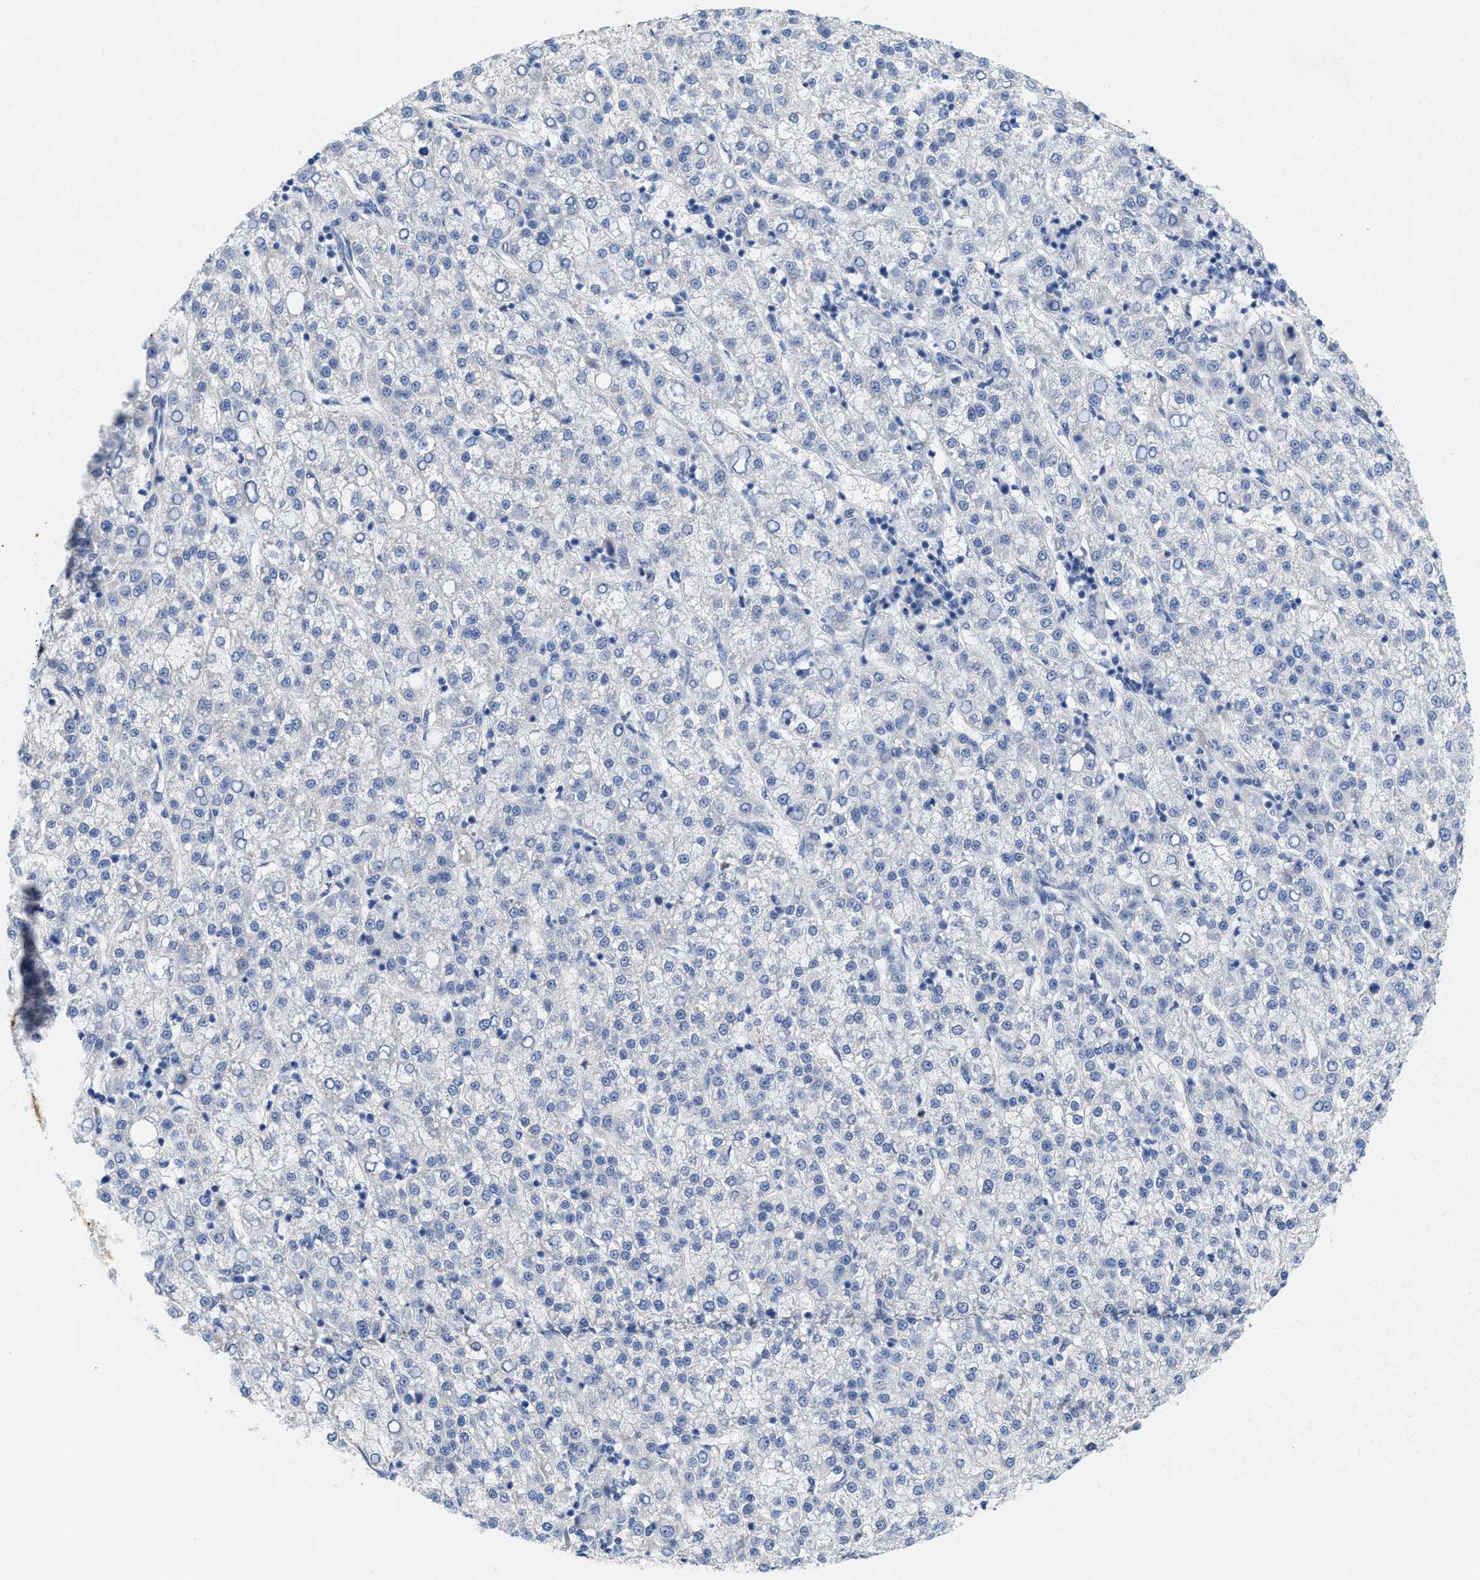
{"staining": {"intensity": "negative", "quantity": "none", "location": "none"}, "tissue": "liver cancer", "cell_type": "Tumor cells", "image_type": "cancer", "snomed": [{"axis": "morphology", "description": "Carcinoma, Hepatocellular, NOS"}, {"axis": "topography", "description": "Liver"}], "caption": "Human liver cancer stained for a protein using immunohistochemistry reveals no staining in tumor cells.", "gene": "CPA2", "patient": {"sex": "female", "age": 58}}